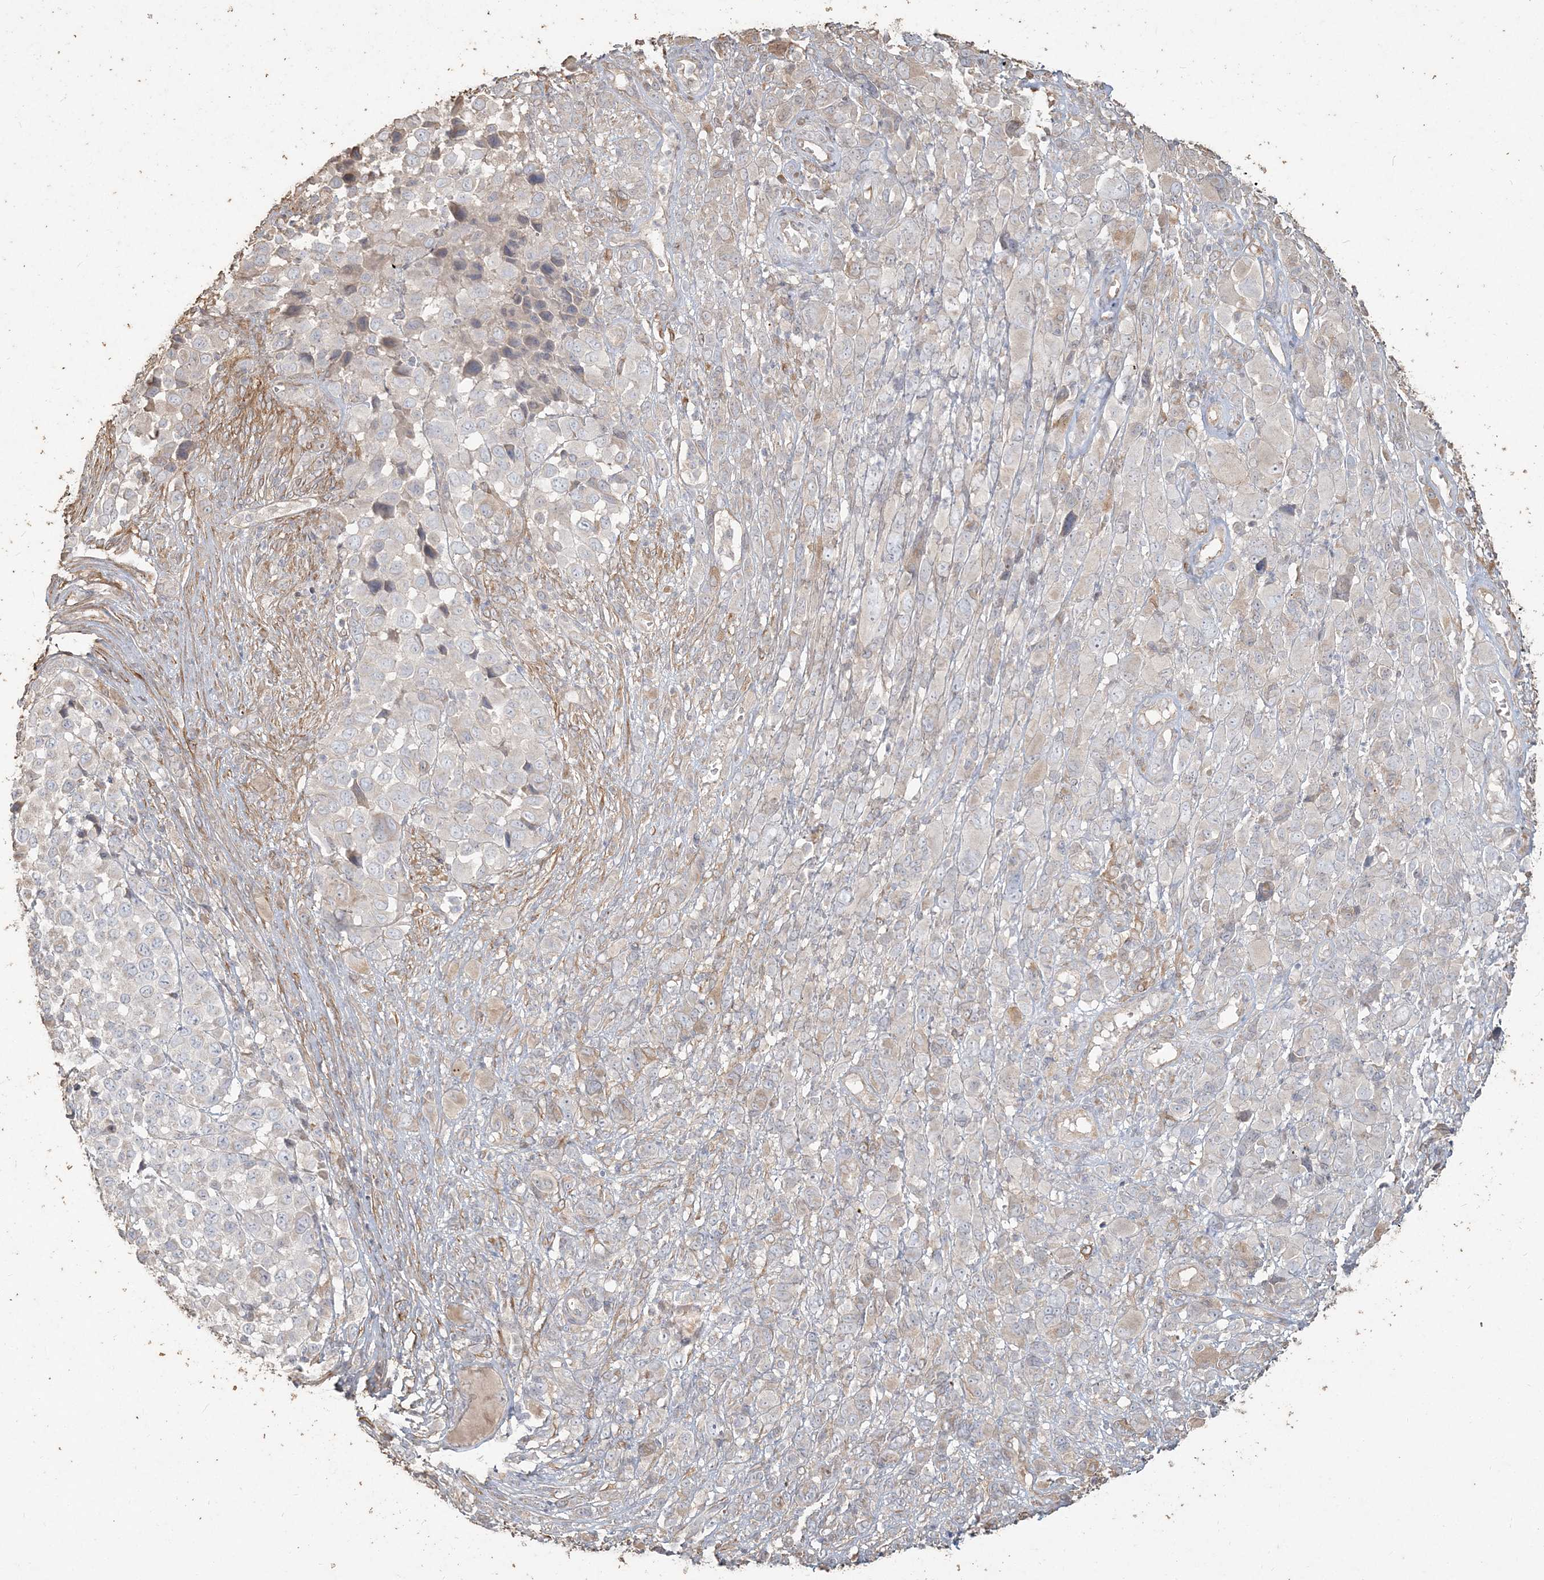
{"staining": {"intensity": "negative", "quantity": "none", "location": "none"}, "tissue": "melanoma", "cell_type": "Tumor cells", "image_type": "cancer", "snomed": [{"axis": "morphology", "description": "Malignant melanoma, NOS"}, {"axis": "topography", "description": "Skin of trunk"}], "caption": "Tumor cells are negative for protein expression in human melanoma.", "gene": "RNF145", "patient": {"sex": "male", "age": 71}}